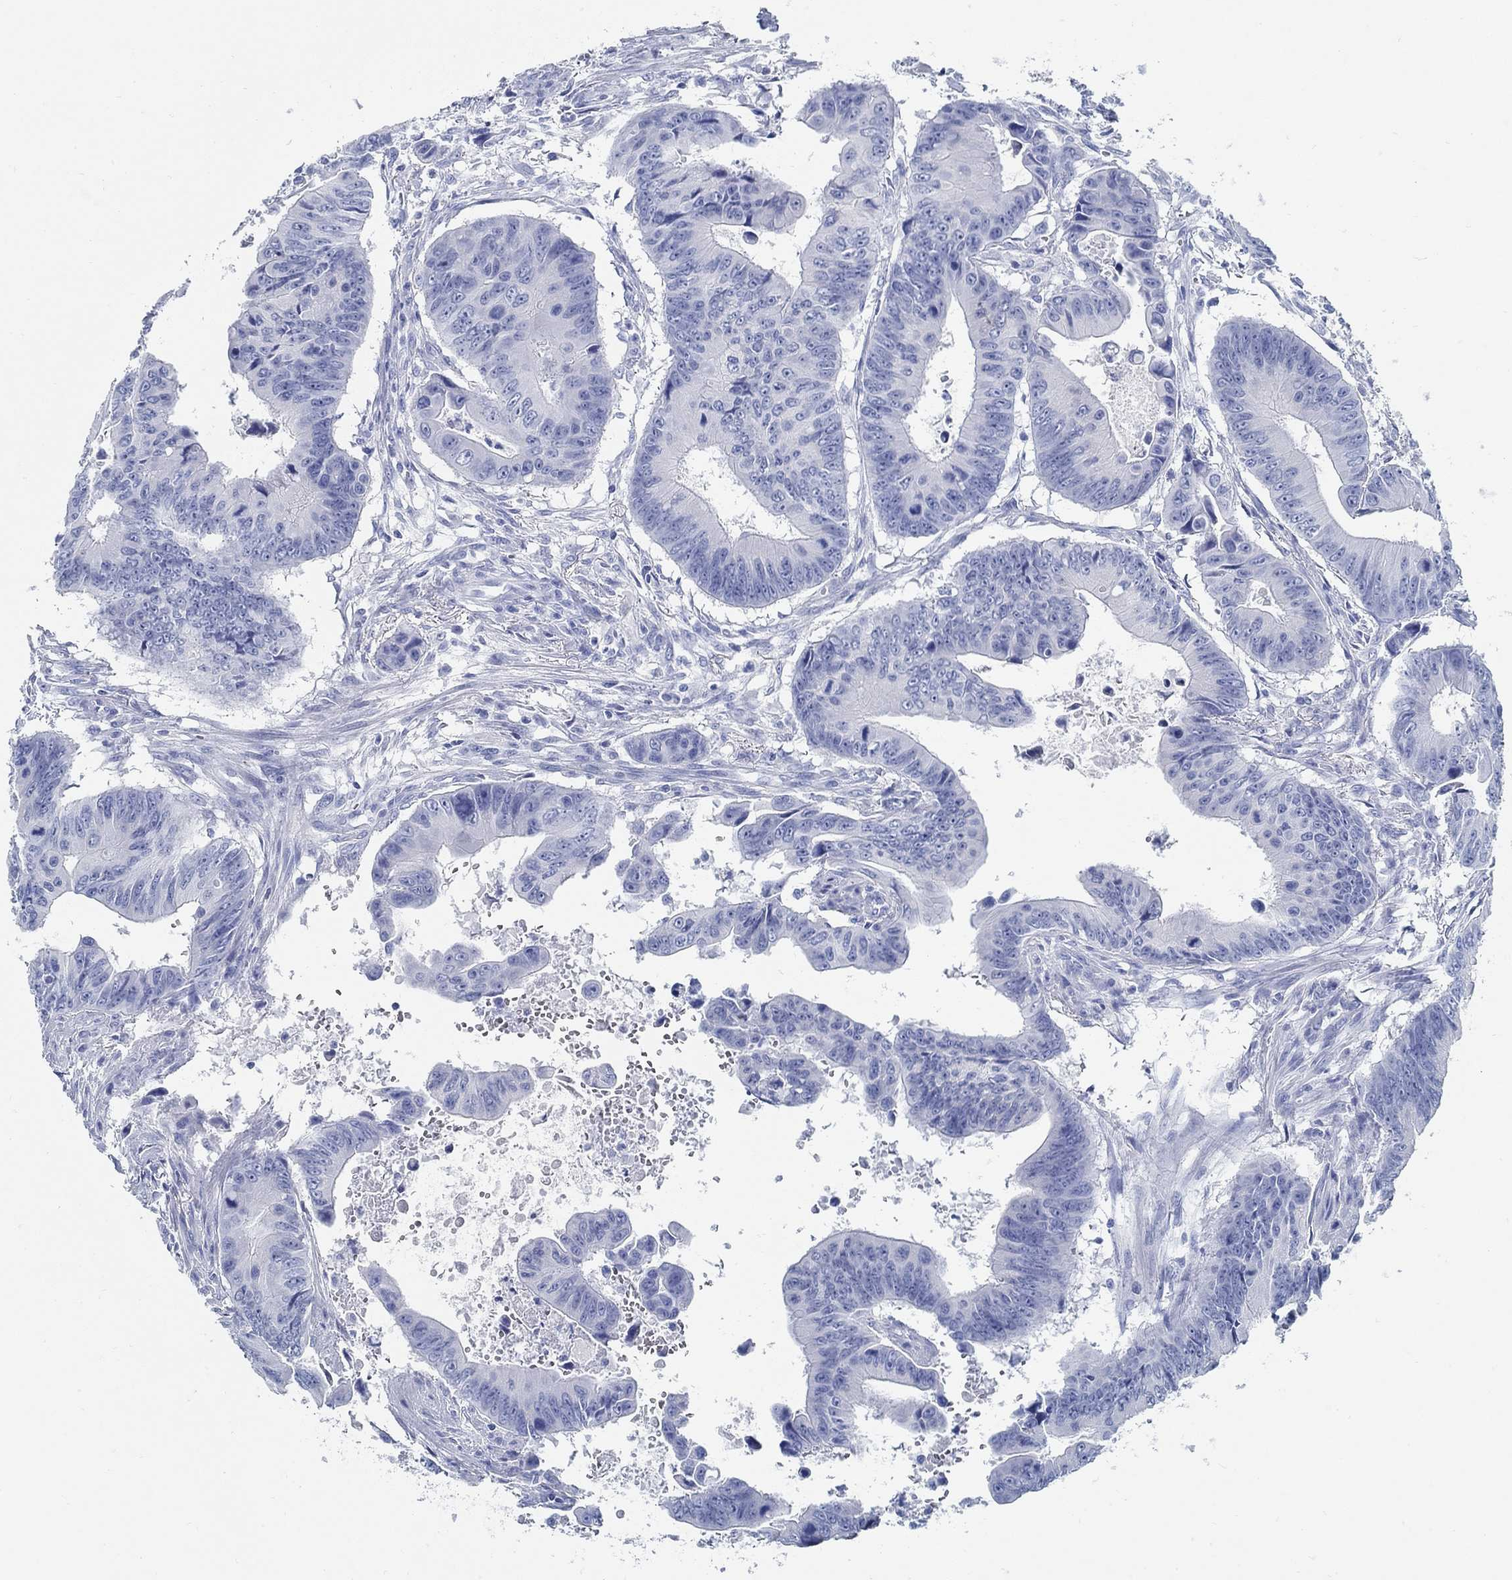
{"staining": {"intensity": "negative", "quantity": "none", "location": "none"}, "tissue": "colorectal cancer", "cell_type": "Tumor cells", "image_type": "cancer", "snomed": [{"axis": "morphology", "description": "Adenocarcinoma, NOS"}, {"axis": "topography", "description": "Colon"}], "caption": "Immunohistochemistry (IHC) of colorectal cancer (adenocarcinoma) shows no expression in tumor cells.", "gene": "SLC45A1", "patient": {"sex": "female", "age": 87}}